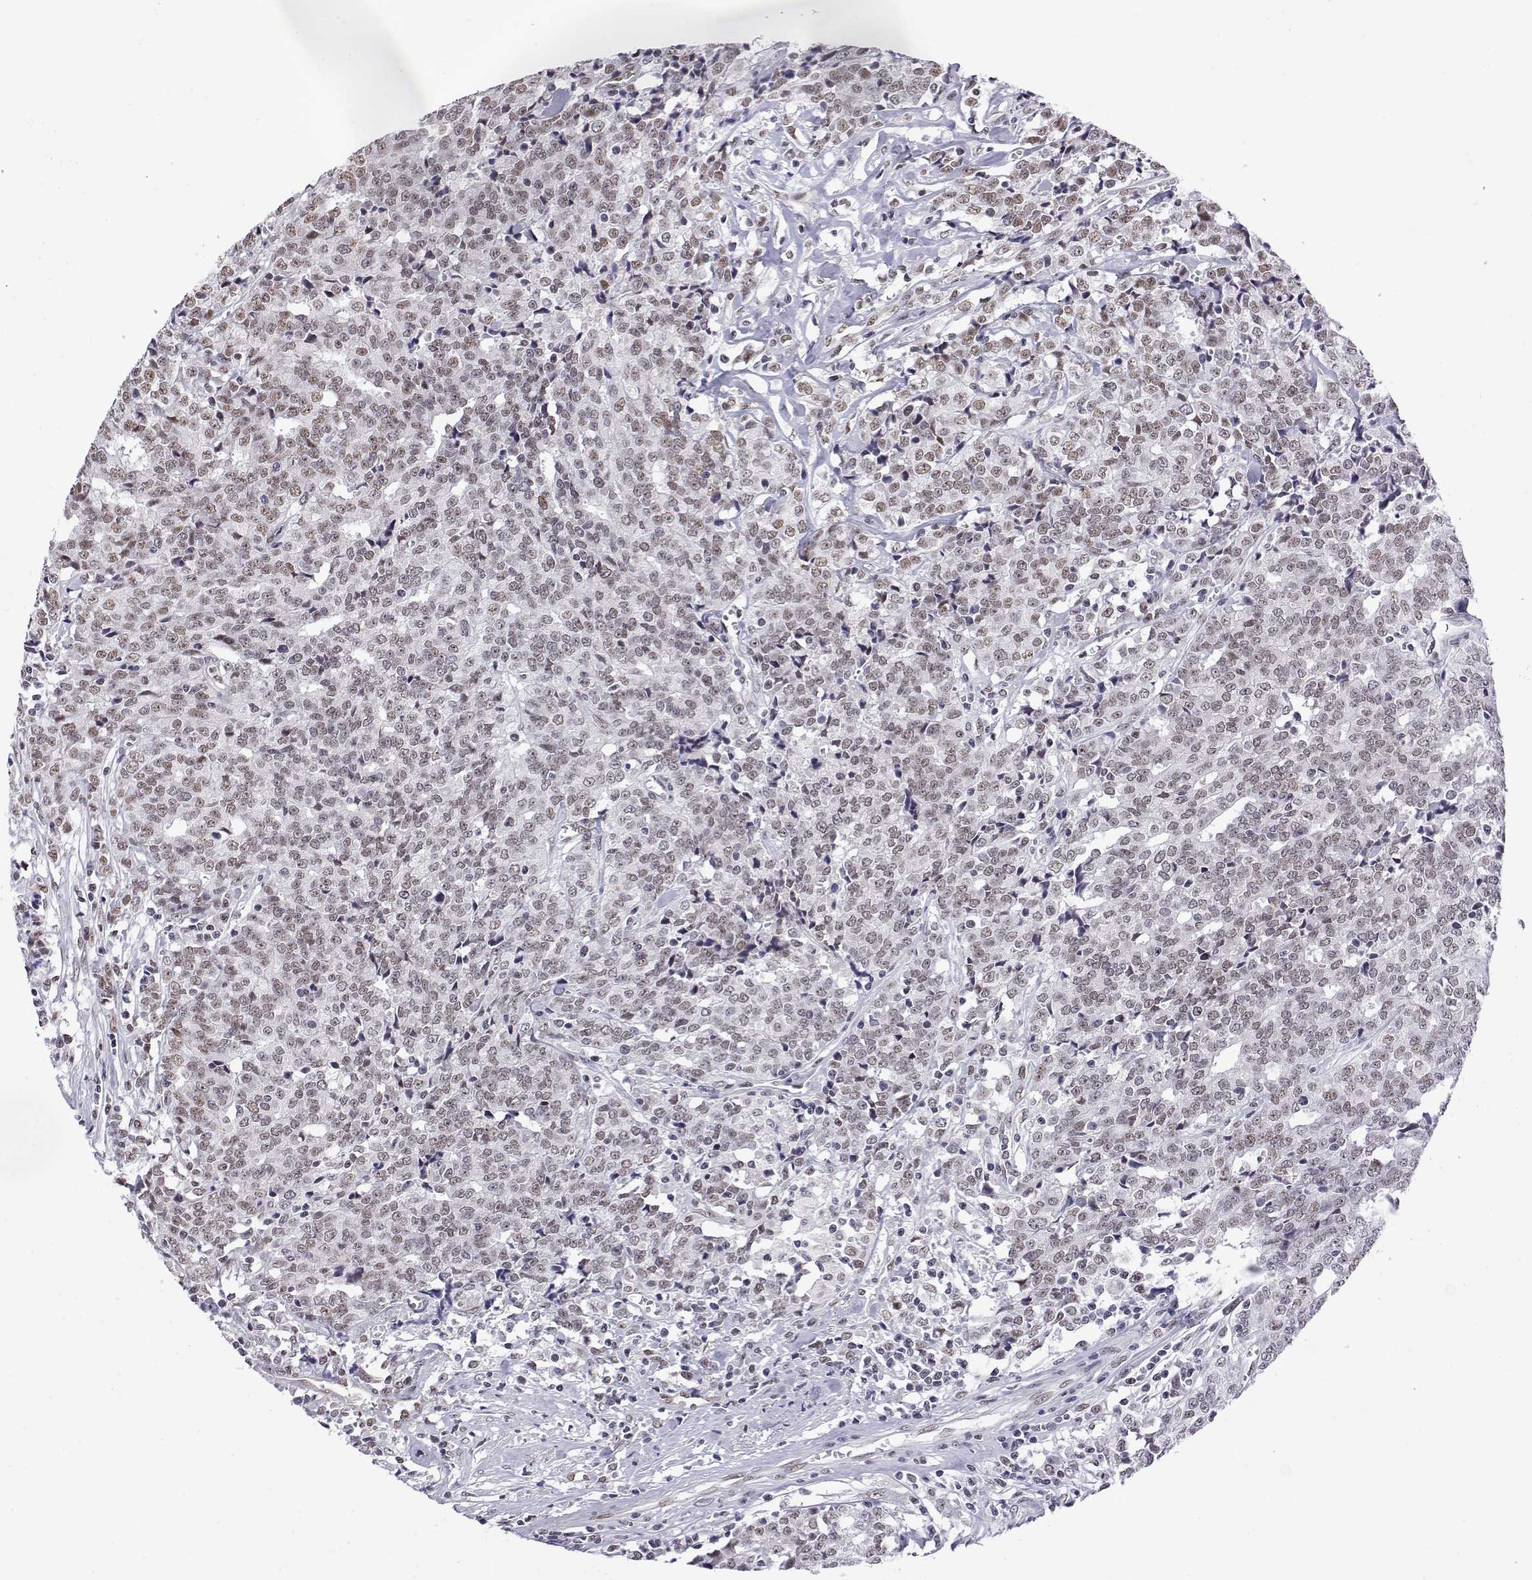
{"staining": {"intensity": "moderate", "quantity": ">75%", "location": "nuclear"}, "tissue": "prostate cancer", "cell_type": "Tumor cells", "image_type": "cancer", "snomed": [{"axis": "morphology", "description": "Adenocarcinoma, High grade"}, {"axis": "topography", "description": "Prostate and seminal vesicle, NOS"}], "caption": "Protein expression analysis of human prostate adenocarcinoma (high-grade) reveals moderate nuclear staining in about >75% of tumor cells. The protein is stained brown, and the nuclei are stained in blue (DAB IHC with brightfield microscopy, high magnification).", "gene": "POLDIP3", "patient": {"sex": "male", "age": 60}}